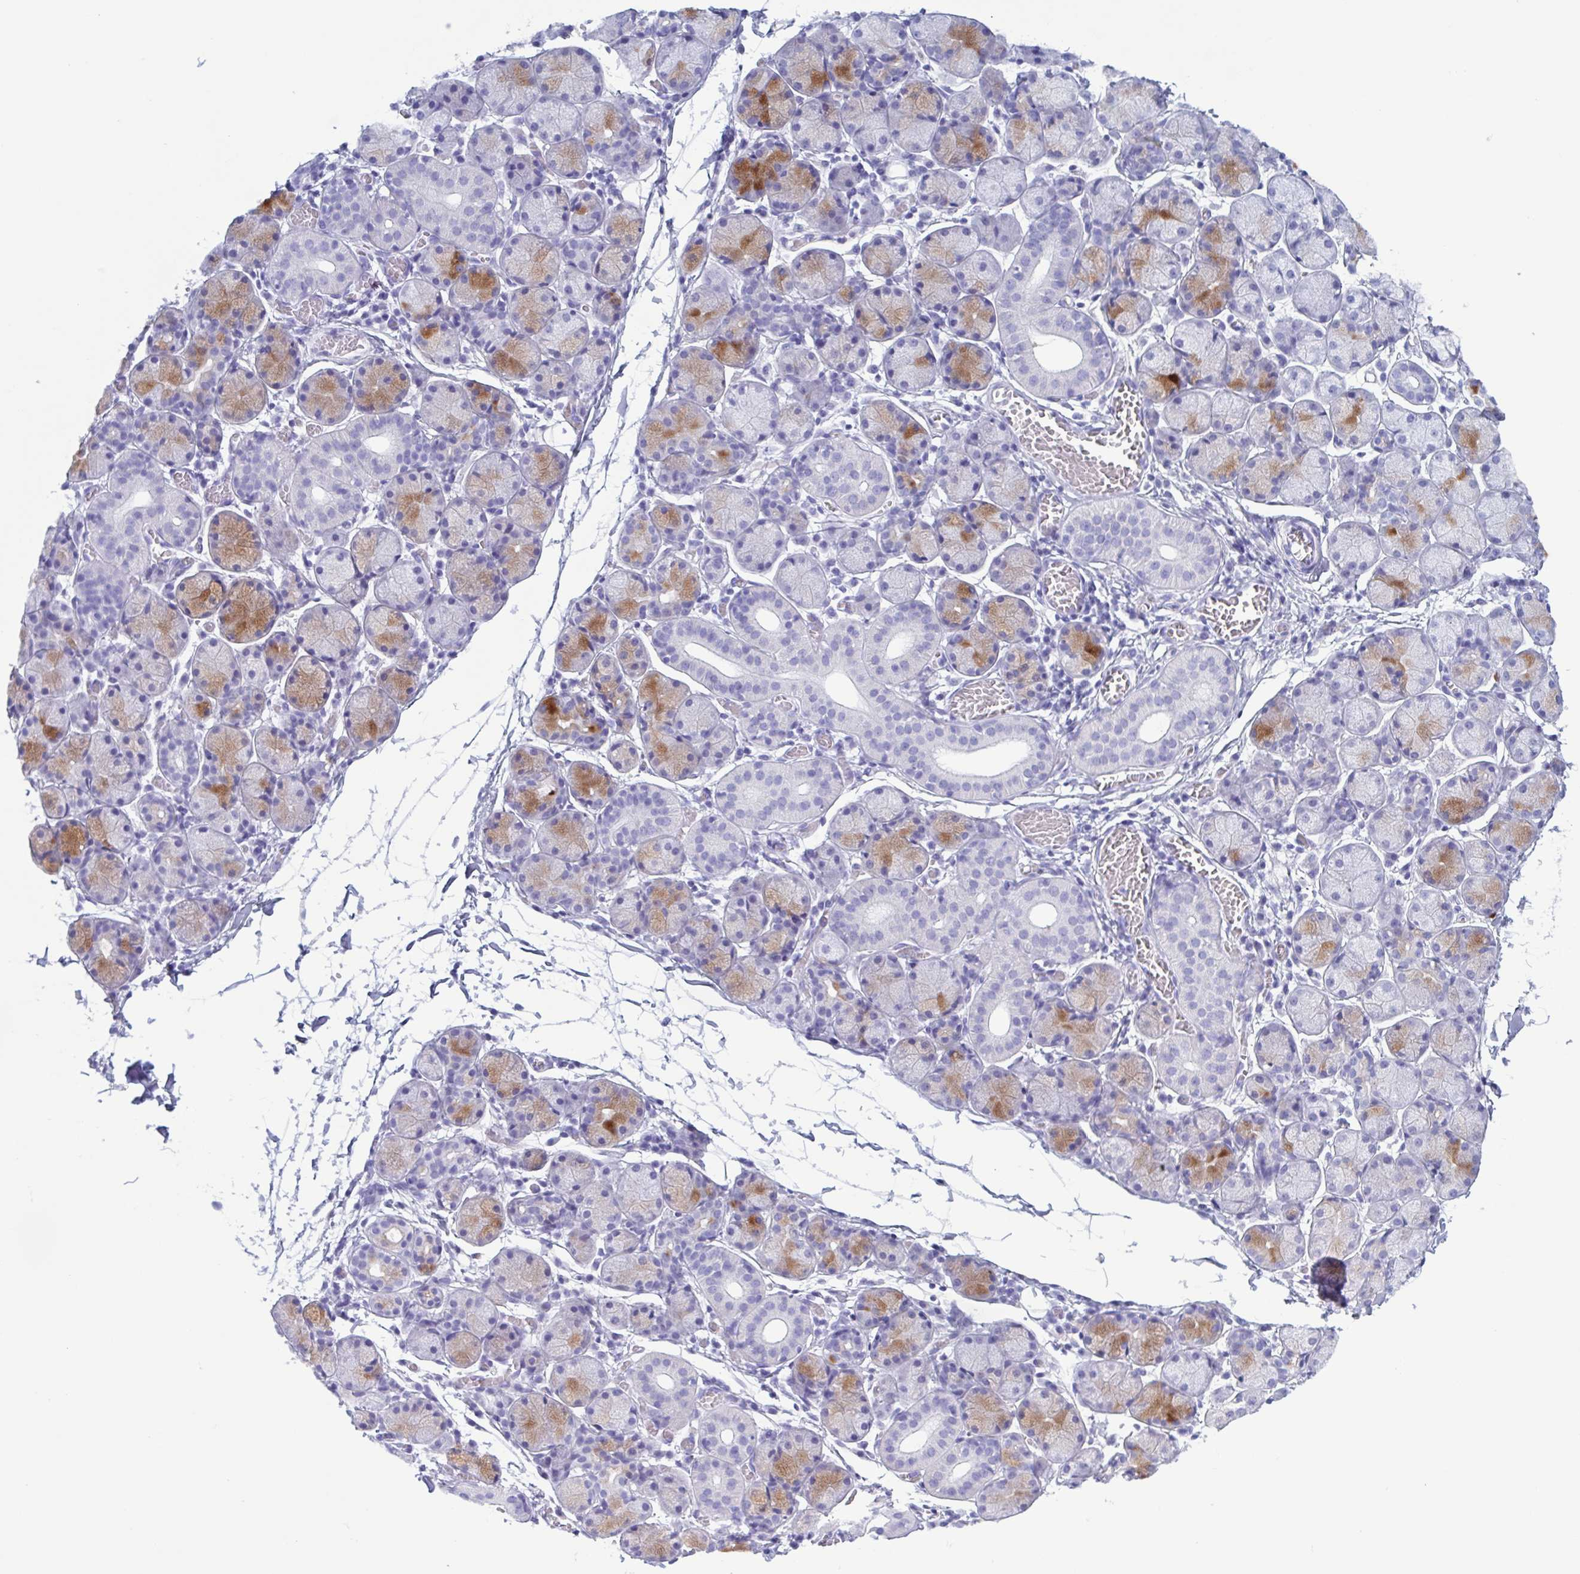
{"staining": {"intensity": "strong", "quantity": "<25%", "location": "cytoplasmic/membranous"}, "tissue": "salivary gland", "cell_type": "Glandular cells", "image_type": "normal", "snomed": [{"axis": "morphology", "description": "Normal tissue, NOS"}, {"axis": "topography", "description": "Salivary gland"}], "caption": "Salivary gland stained with immunohistochemistry (IHC) exhibits strong cytoplasmic/membranous positivity in about <25% of glandular cells.", "gene": "LTF", "patient": {"sex": "female", "age": 24}}